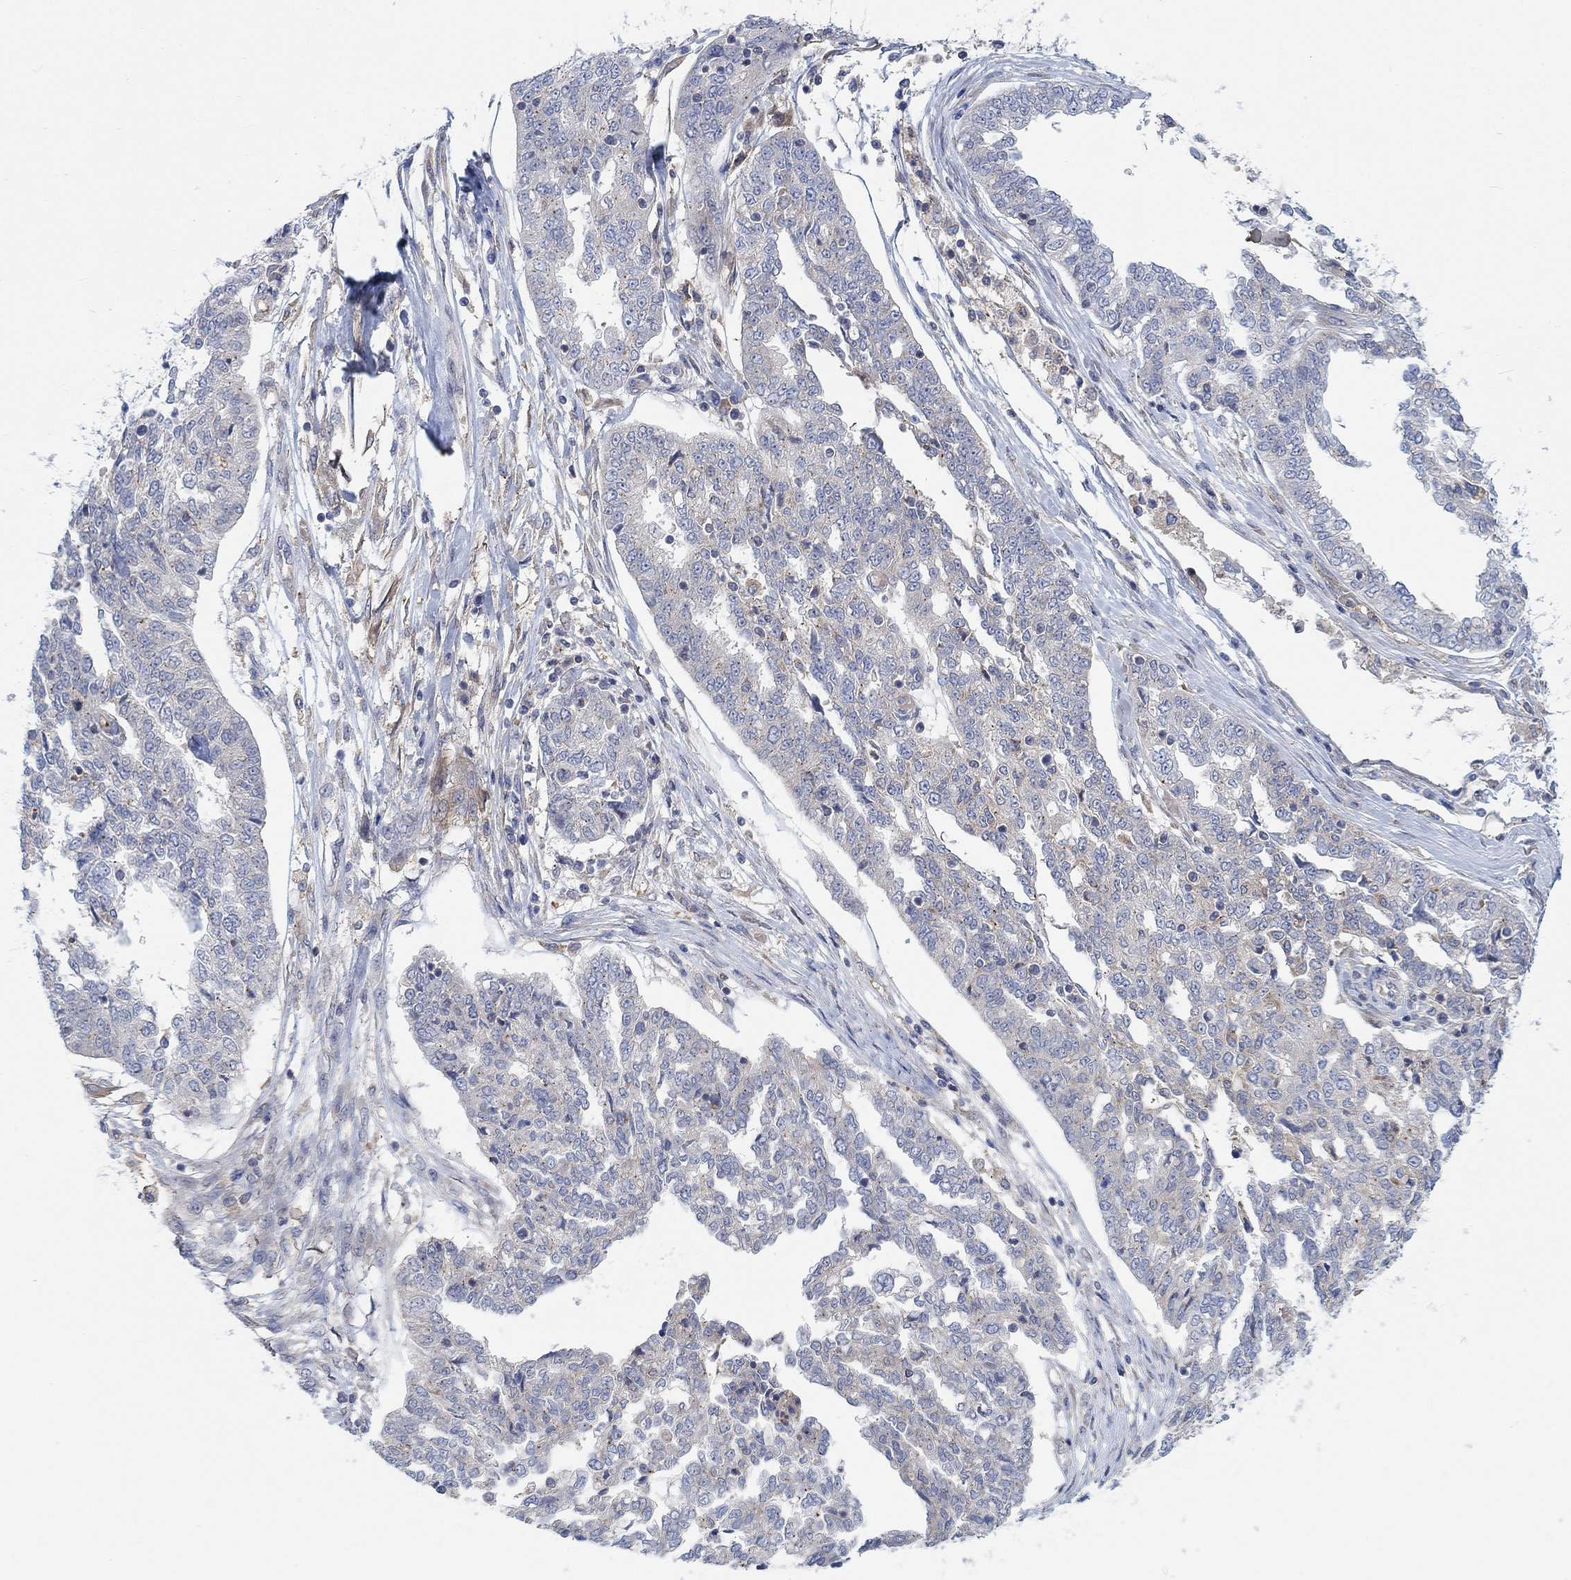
{"staining": {"intensity": "weak", "quantity": "<25%", "location": "cytoplasmic/membranous"}, "tissue": "ovarian cancer", "cell_type": "Tumor cells", "image_type": "cancer", "snomed": [{"axis": "morphology", "description": "Cystadenocarcinoma, serous, NOS"}, {"axis": "topography", "description": "Ovary"}], "caption": "Immunohistochemistry image of human ovarian cancer stained for a protein (brown), which shows no expression in tumor cells. The staining is performed using DAB brown chromogen with nuclei counter-stained in using hematoxylin.", "gene": "PMFBP1", "patient": {"sex": "female", "age": 67}}